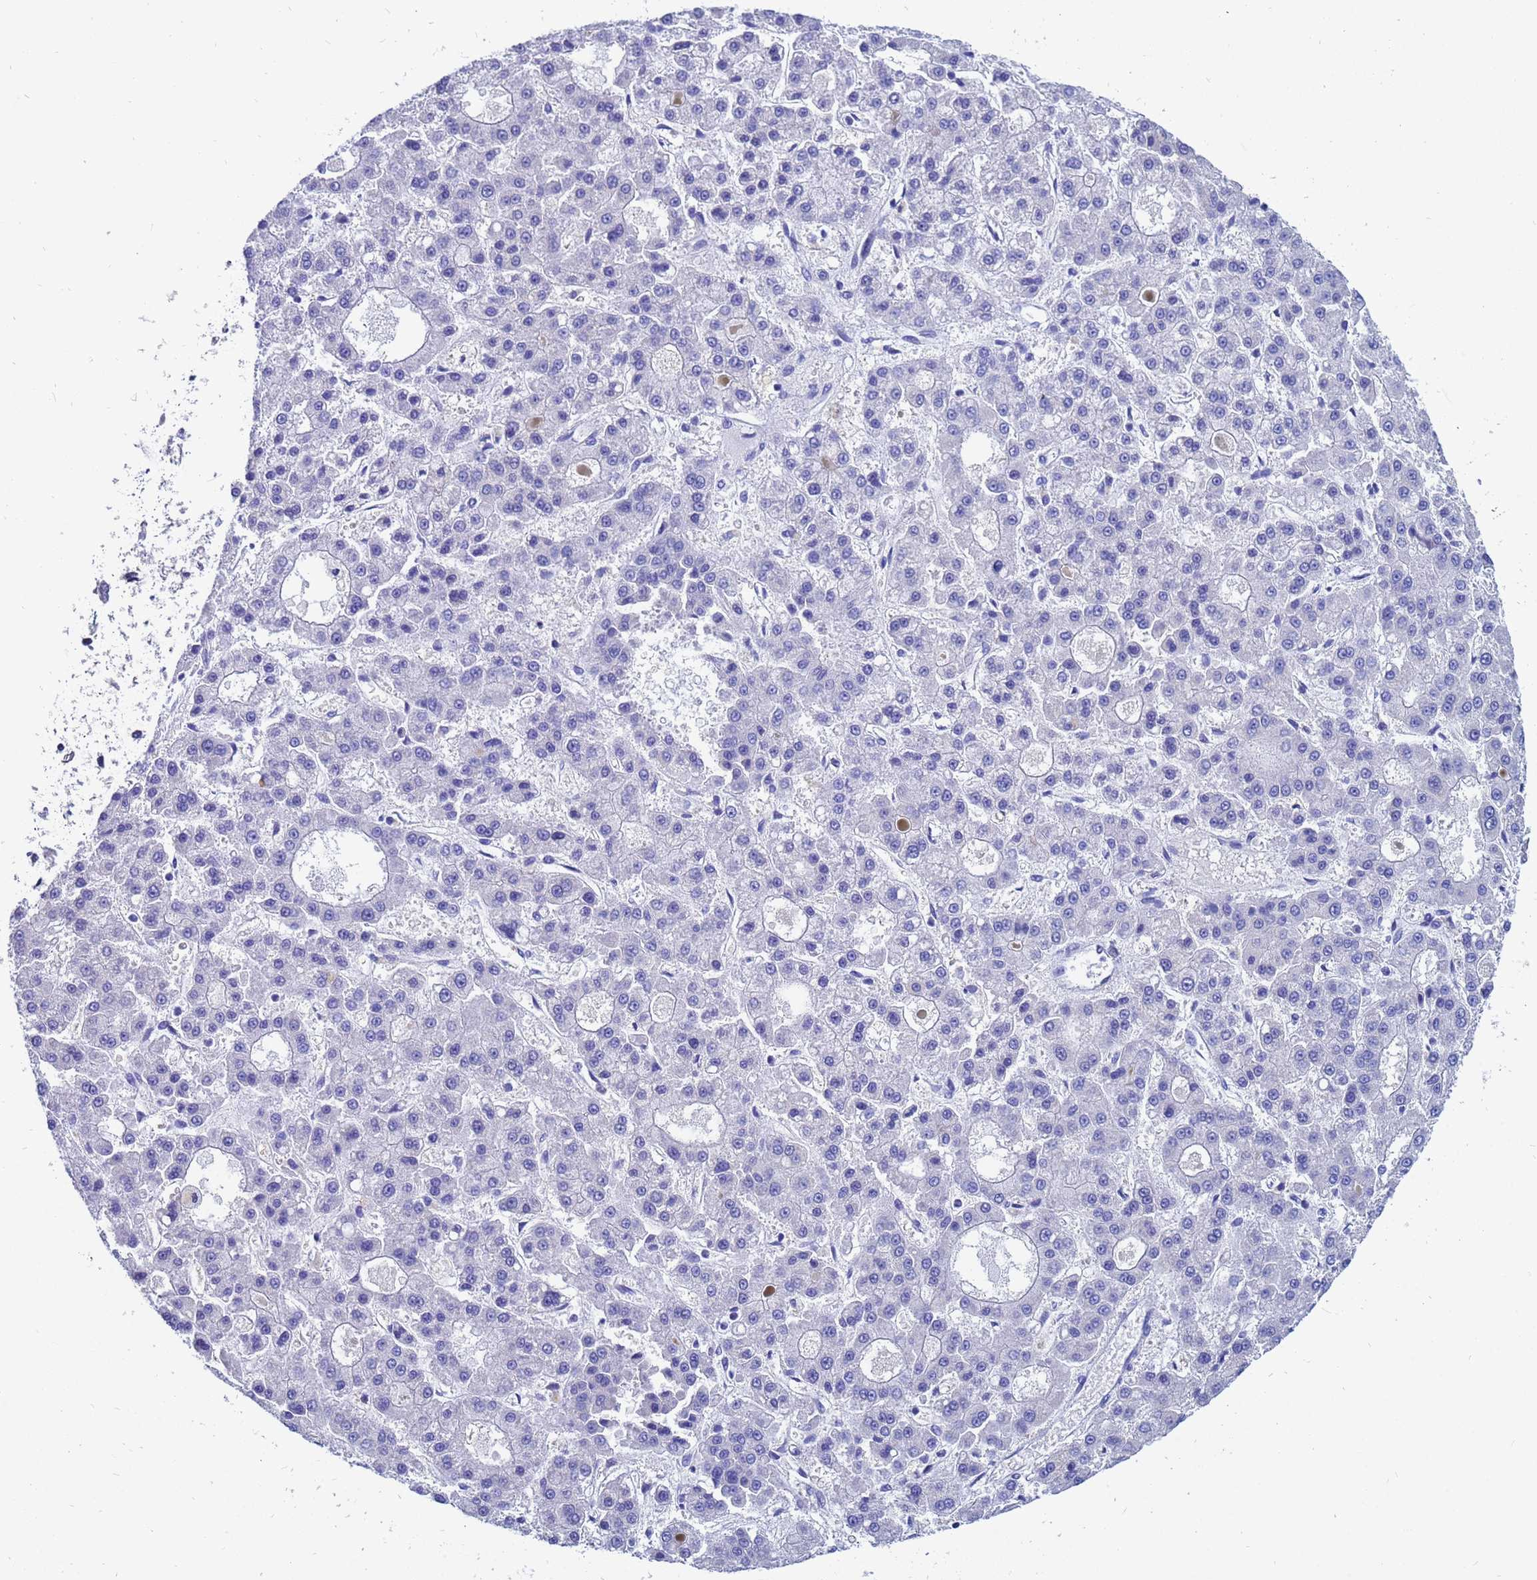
{"staining": {"intensity": "negative", "quantity": "none", "location": "none"}, "tissue": "liver cancer", "cell_type": "Tumor cells", "image_type": "cancer", "snomed": [{"axis": "morphology", "description": "Carcinoma, Hepatocellular, NOS"}, {"axis": "topography", "description": "Liver"}], "caption": "Immunohistochemistry photomicrograph of neoplastic tissue: liver cancer stained with DAB exhibits no significant protein expression in tumor cells.", "gene": "UBE2O", "patient": {"sex": "male", "age": 70}}